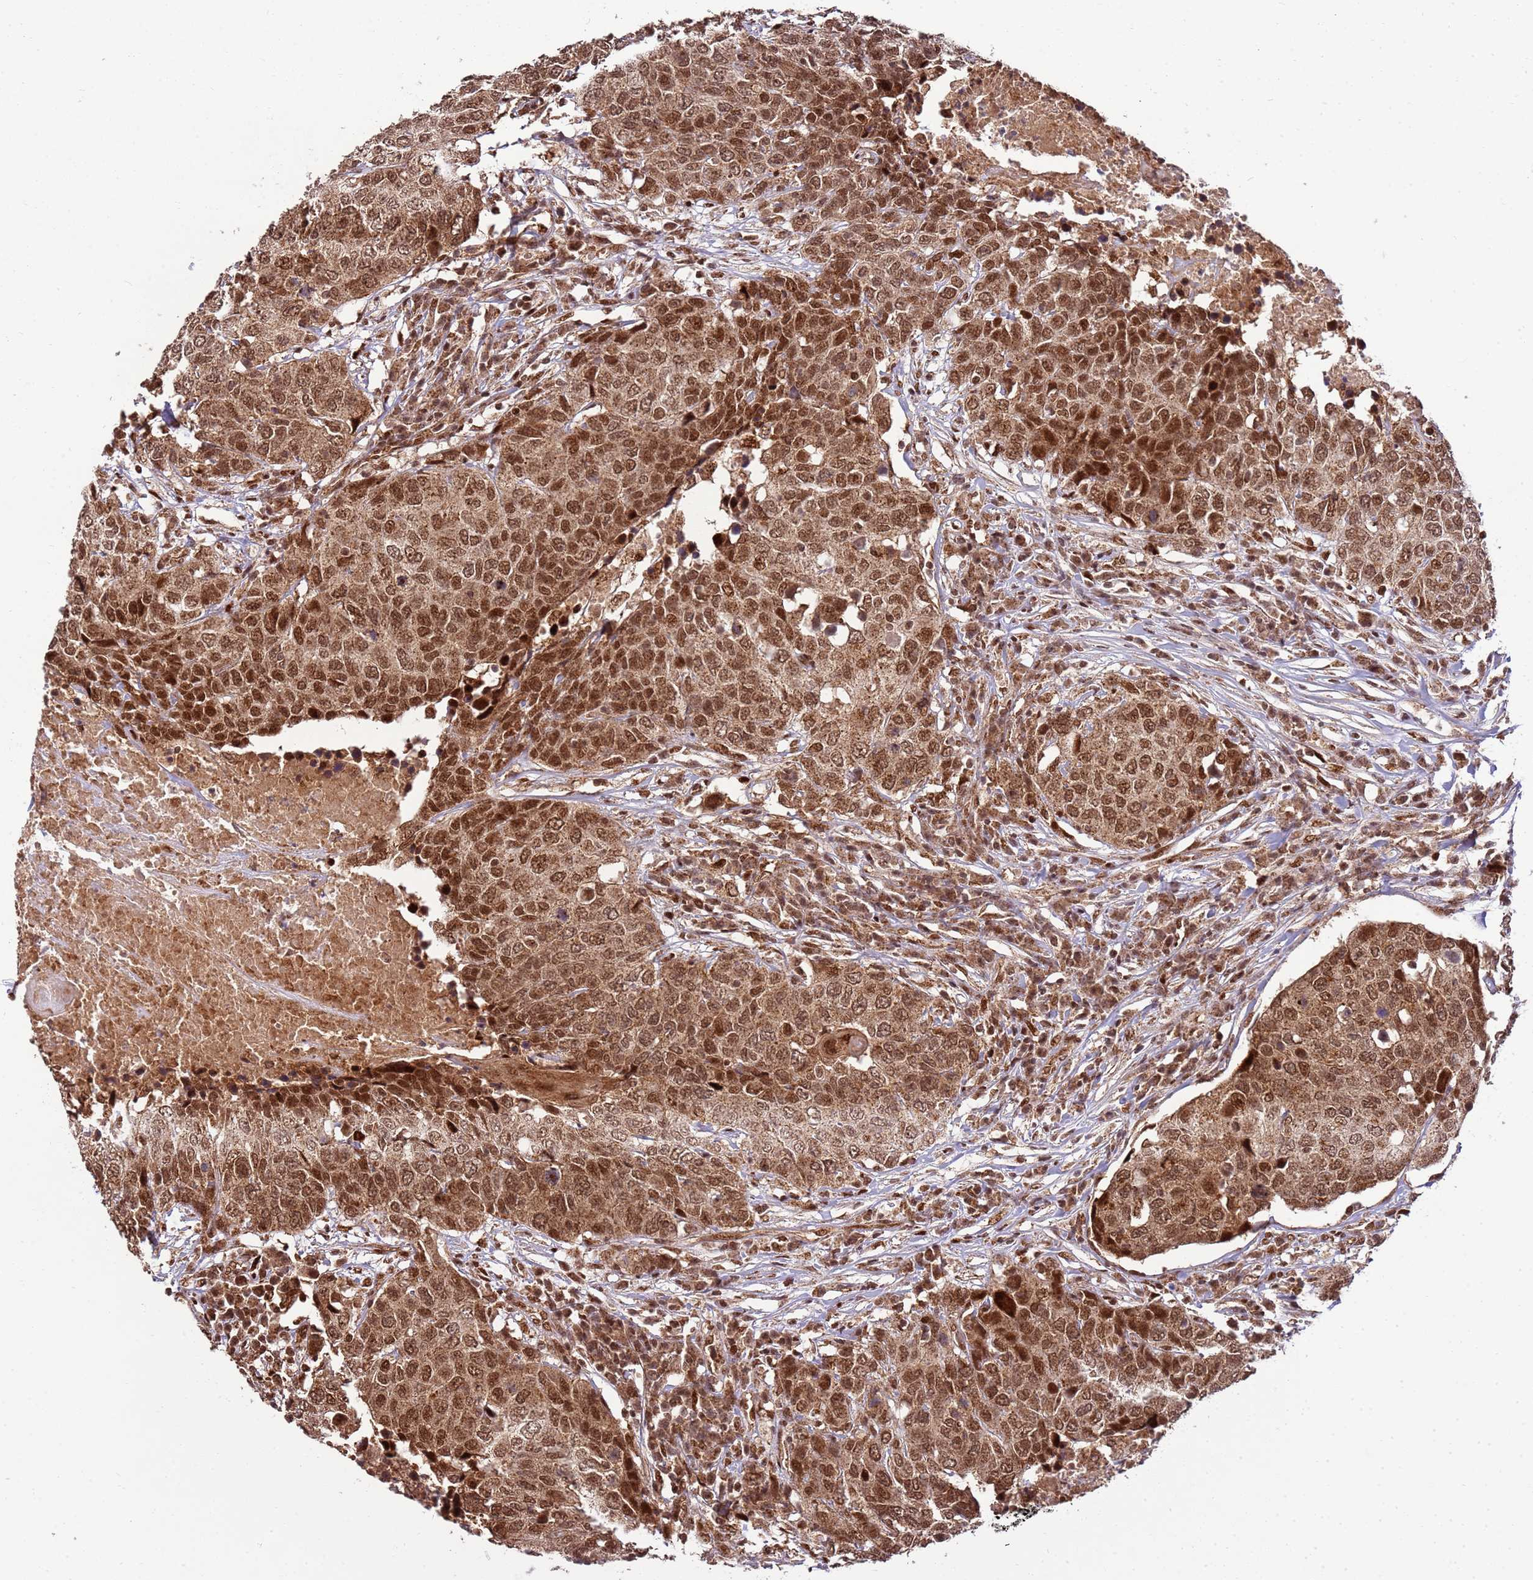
{"staining": {"intensity": "moderate", "quantity": ">75%", "location": "nuclear"}, "tissue": "head and neck cancer", "cell_type": "Tumor cells", "image_type": "cancer", "snomed": [{"axis": "morphology", "description": "Squamous cell carcinoma, NOS"}, {"axis": "topography", "description": "Head-Neck"}], "caption": "Head and neck cancer stained with a protein marker shows moderate staining in tumor cells.", "gene": "PEX14", "patient": {"sex": "male", "age": 66}}